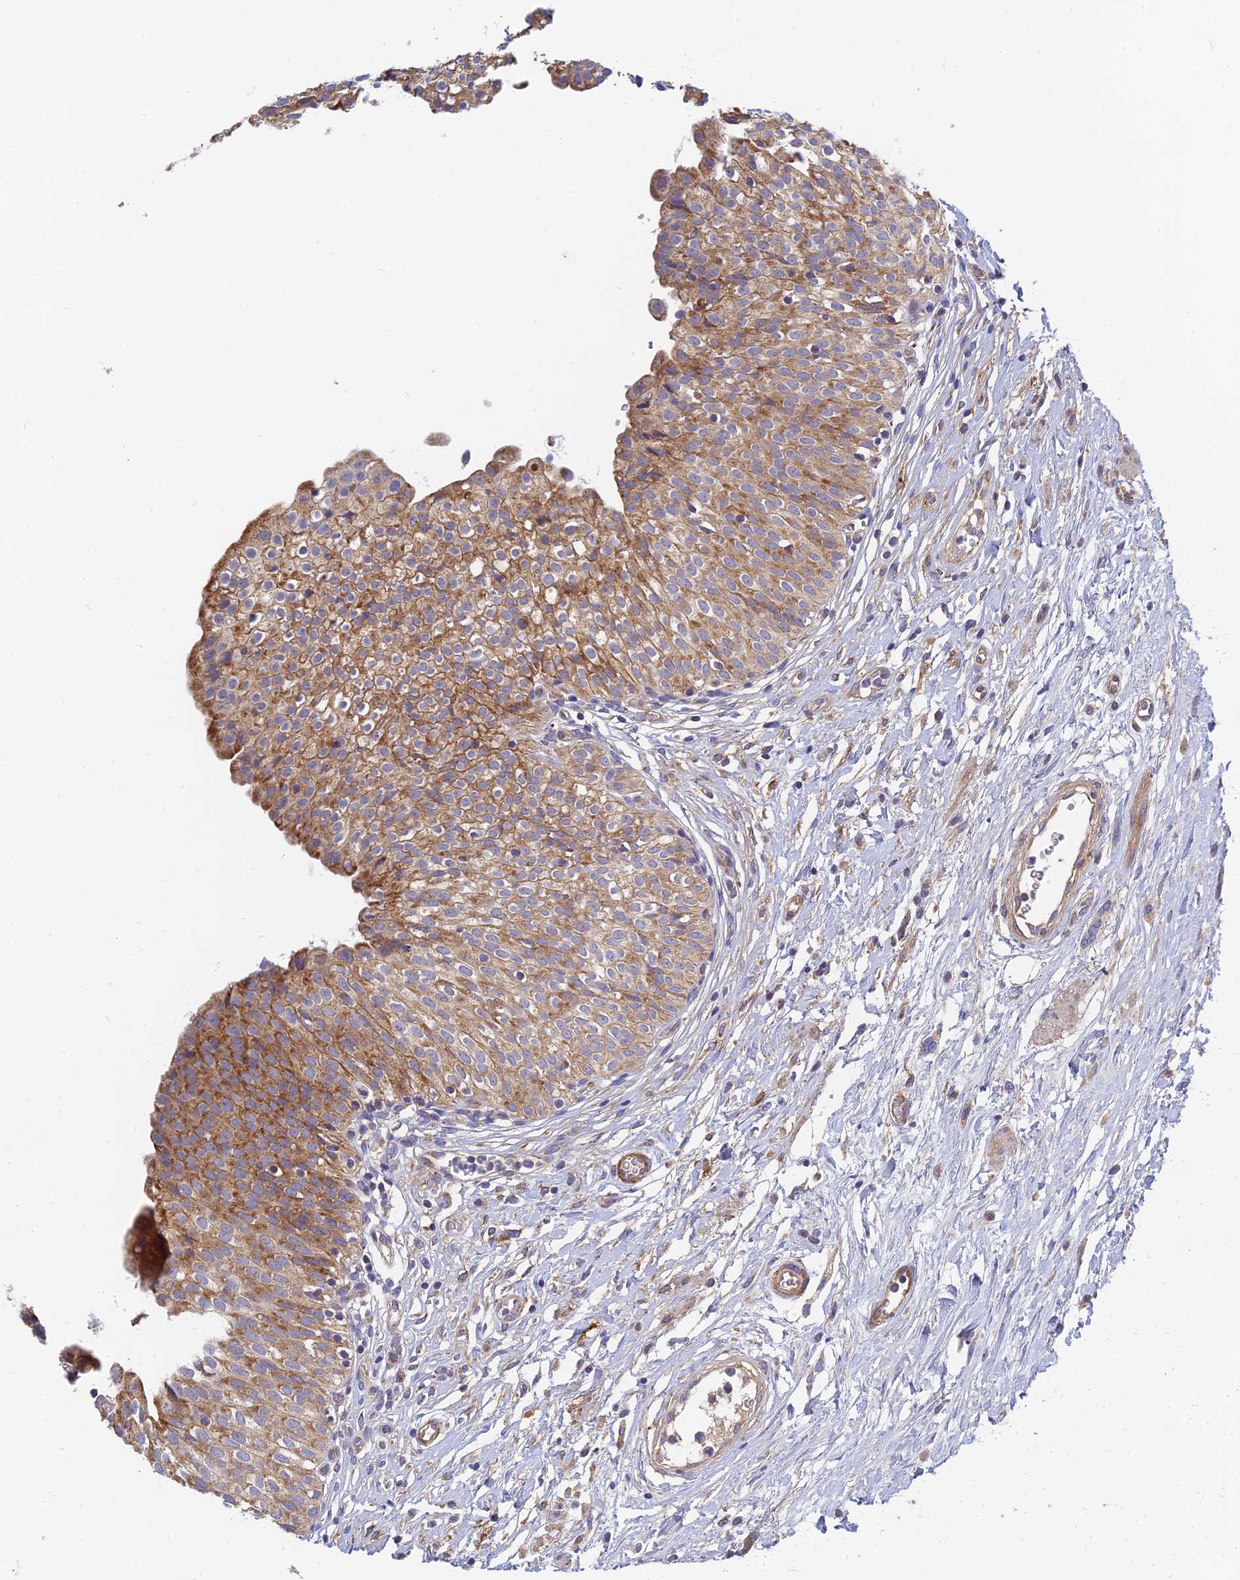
{"staining": {"intensity": "moderate", "quantity": ">75%", "location": "cytoplasmic/membranous"}, "tissue": "urinary bladder", "cell_type": "Urothelial cells", "image_type": "normal", "snomed": [{"axis": "morphology", "description": "Normal tissue, NOS"}, {"axis": "topography", "description": "Urinary bladder"}], "caption": "IHC micrograph of benign urinary bladder: urinary bladder stained using immunohistochemistry shows medium levels of moderate protein expression localized specifically in the cytoplasmic/membranous of urothelial cells, appearing as a cytoplasmic/membranous brown color.", "gene": "MRPL15", "patient": {"sex": "male", "age": 55}}